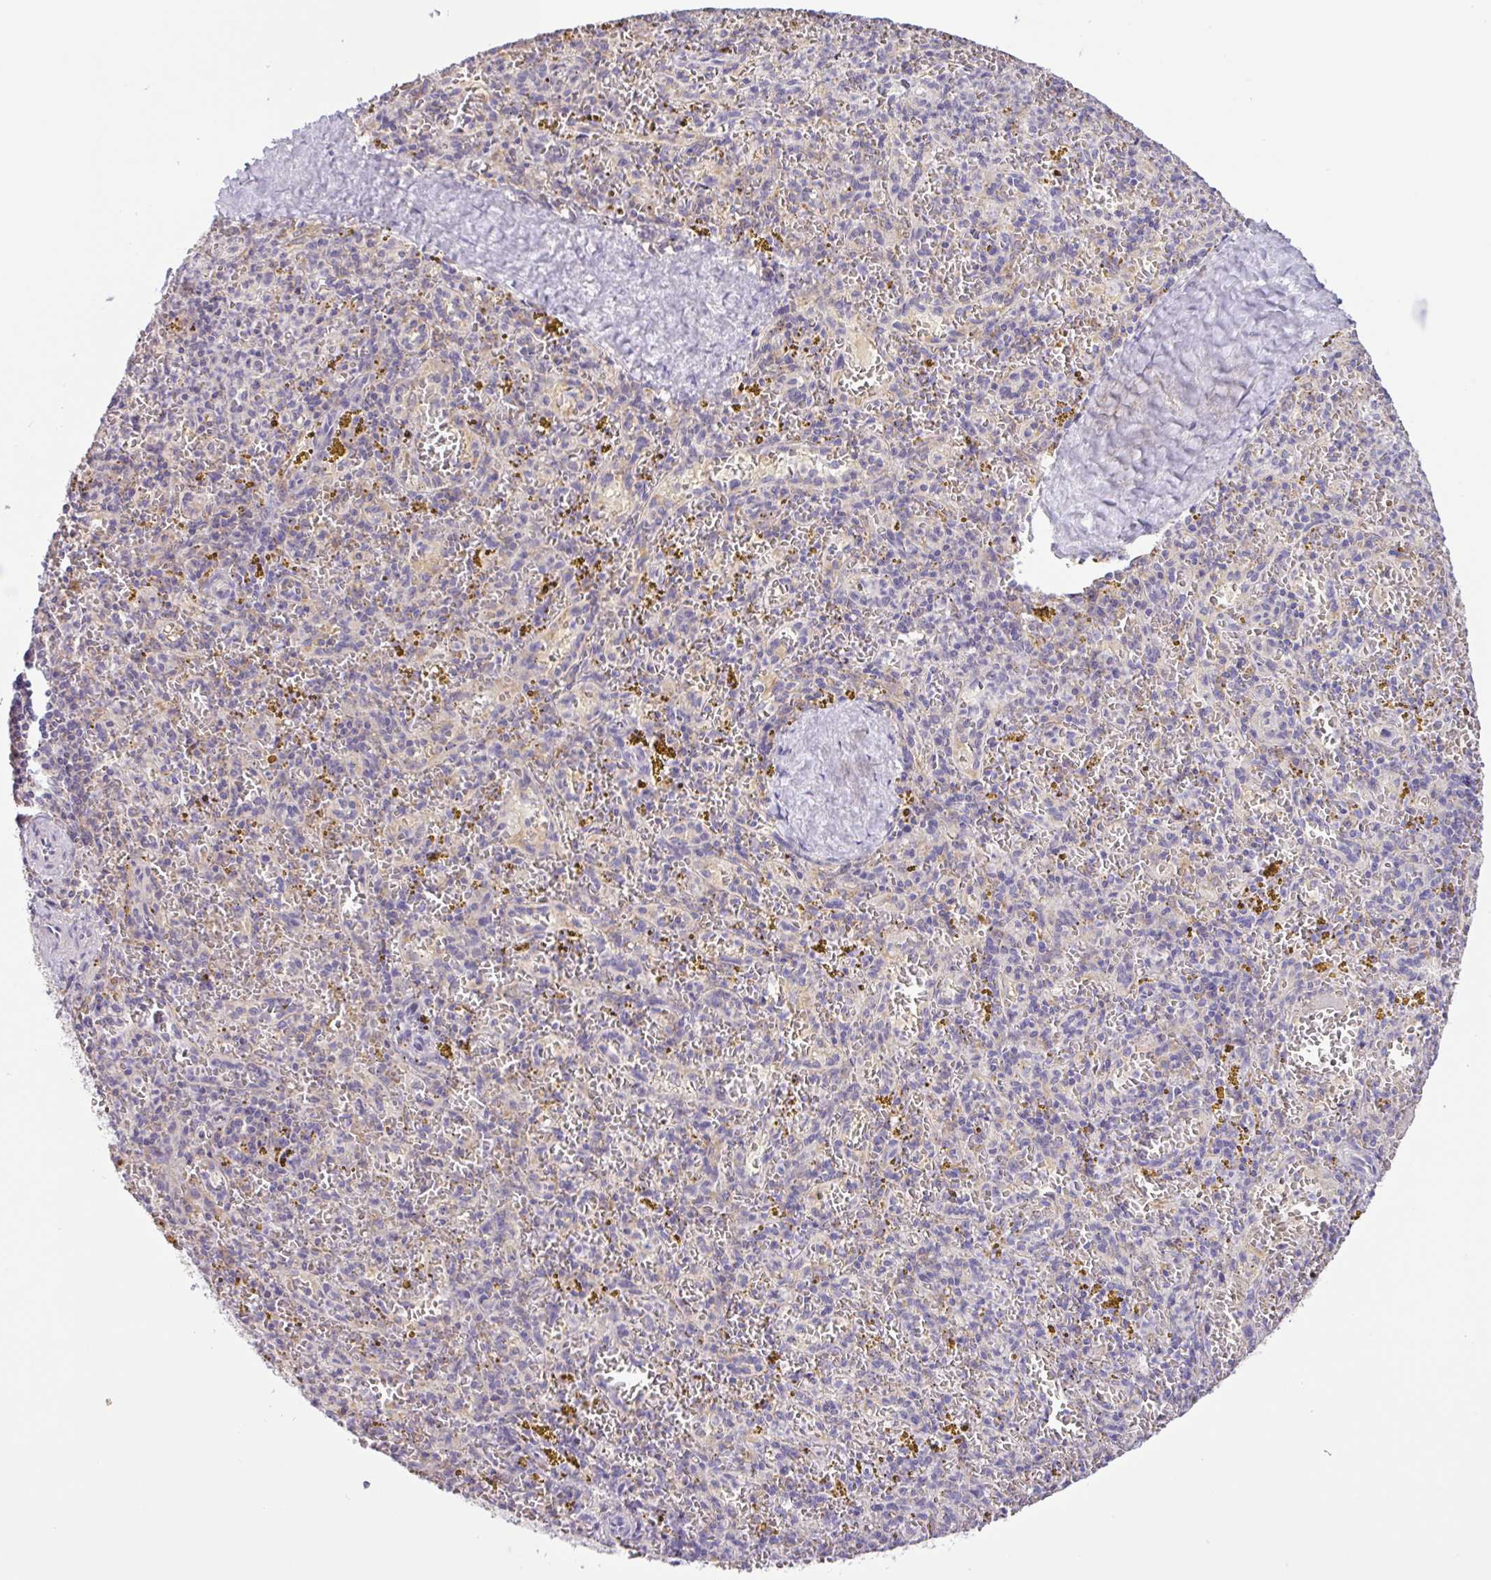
{"staining": {"intensity": "negative", "quantity": "none", "location": "none"}, "tissue": "spleen", "cell_type": "Cells in red pulp", "image_type": "normal", "snomed": [{"axis": "morphology", "description": "Normal tissue, NOS"}, {"axis": "topography", "description": "Spleen"}], "caption": "This is a image of immunohistochemistry (IHC) staining of benign spleen, which shows no staining in cells in red pulp.", "gene": "SFTPB", "patient": {"sex": "male", "age": 57}}